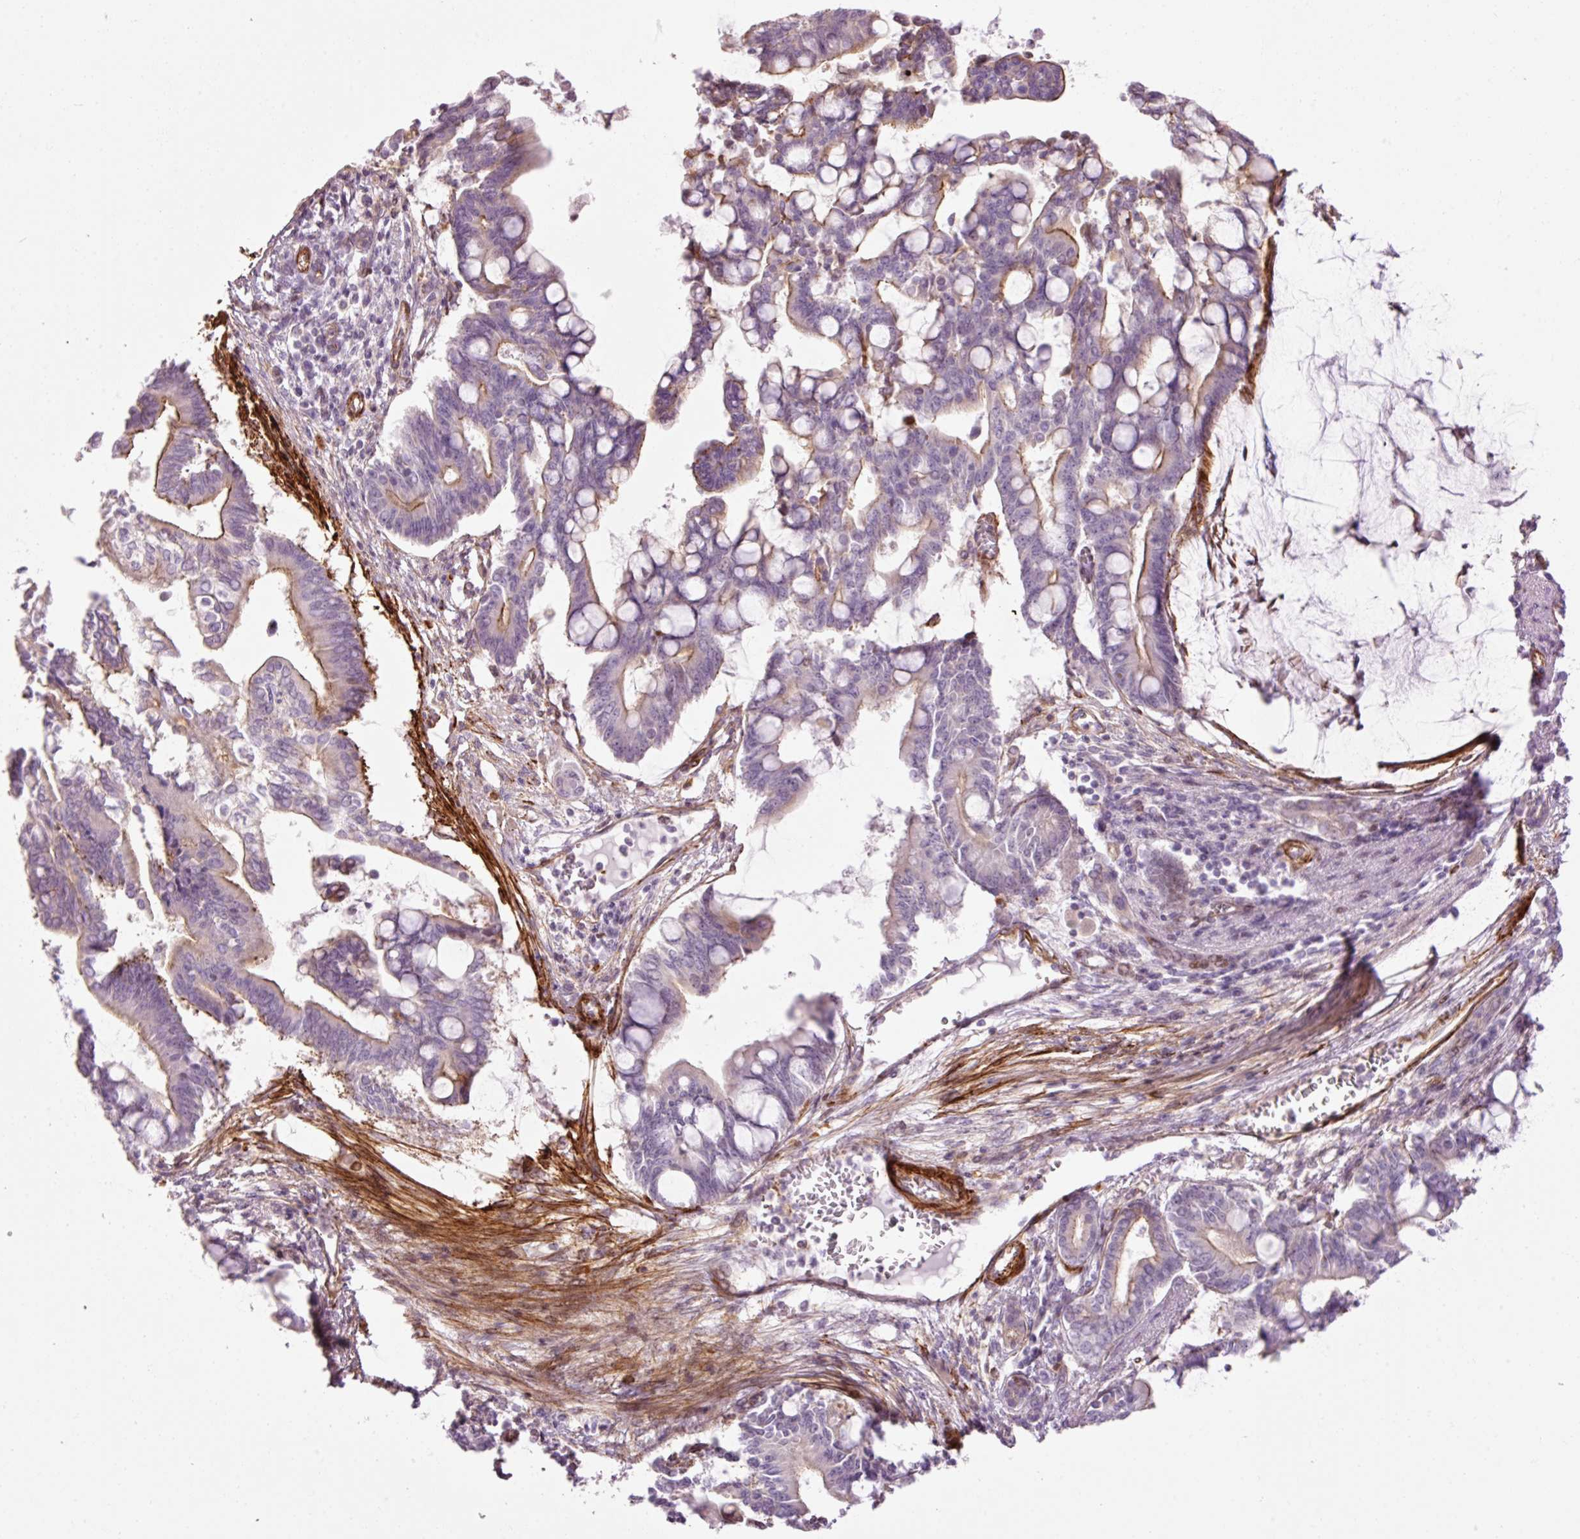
{"staining": {"intensity": "moderate", "quantity": "<25%", "location": "cytoplasmic/membranous"}, "tissue": "pancreatic cancer", "cell_type": "Tumor cells", "image_type": "cancer", "snomed": [{"axis": "morphology", "description": "Adenocarcinoma, NOS"}, {"axis": "topography", "description": "Pancreas"}], "caption": "Immunohistochemistry (IHC) histopathology image of pancreatic cancer (adenocarcinoma) stained for a protein (brown), which displays low levels of moderate cytoplasmic/membranous expression in about <25% of tumor cells.", "gene": "ANKRD20A1", "patient": {"sex": "male", "age": 68}}